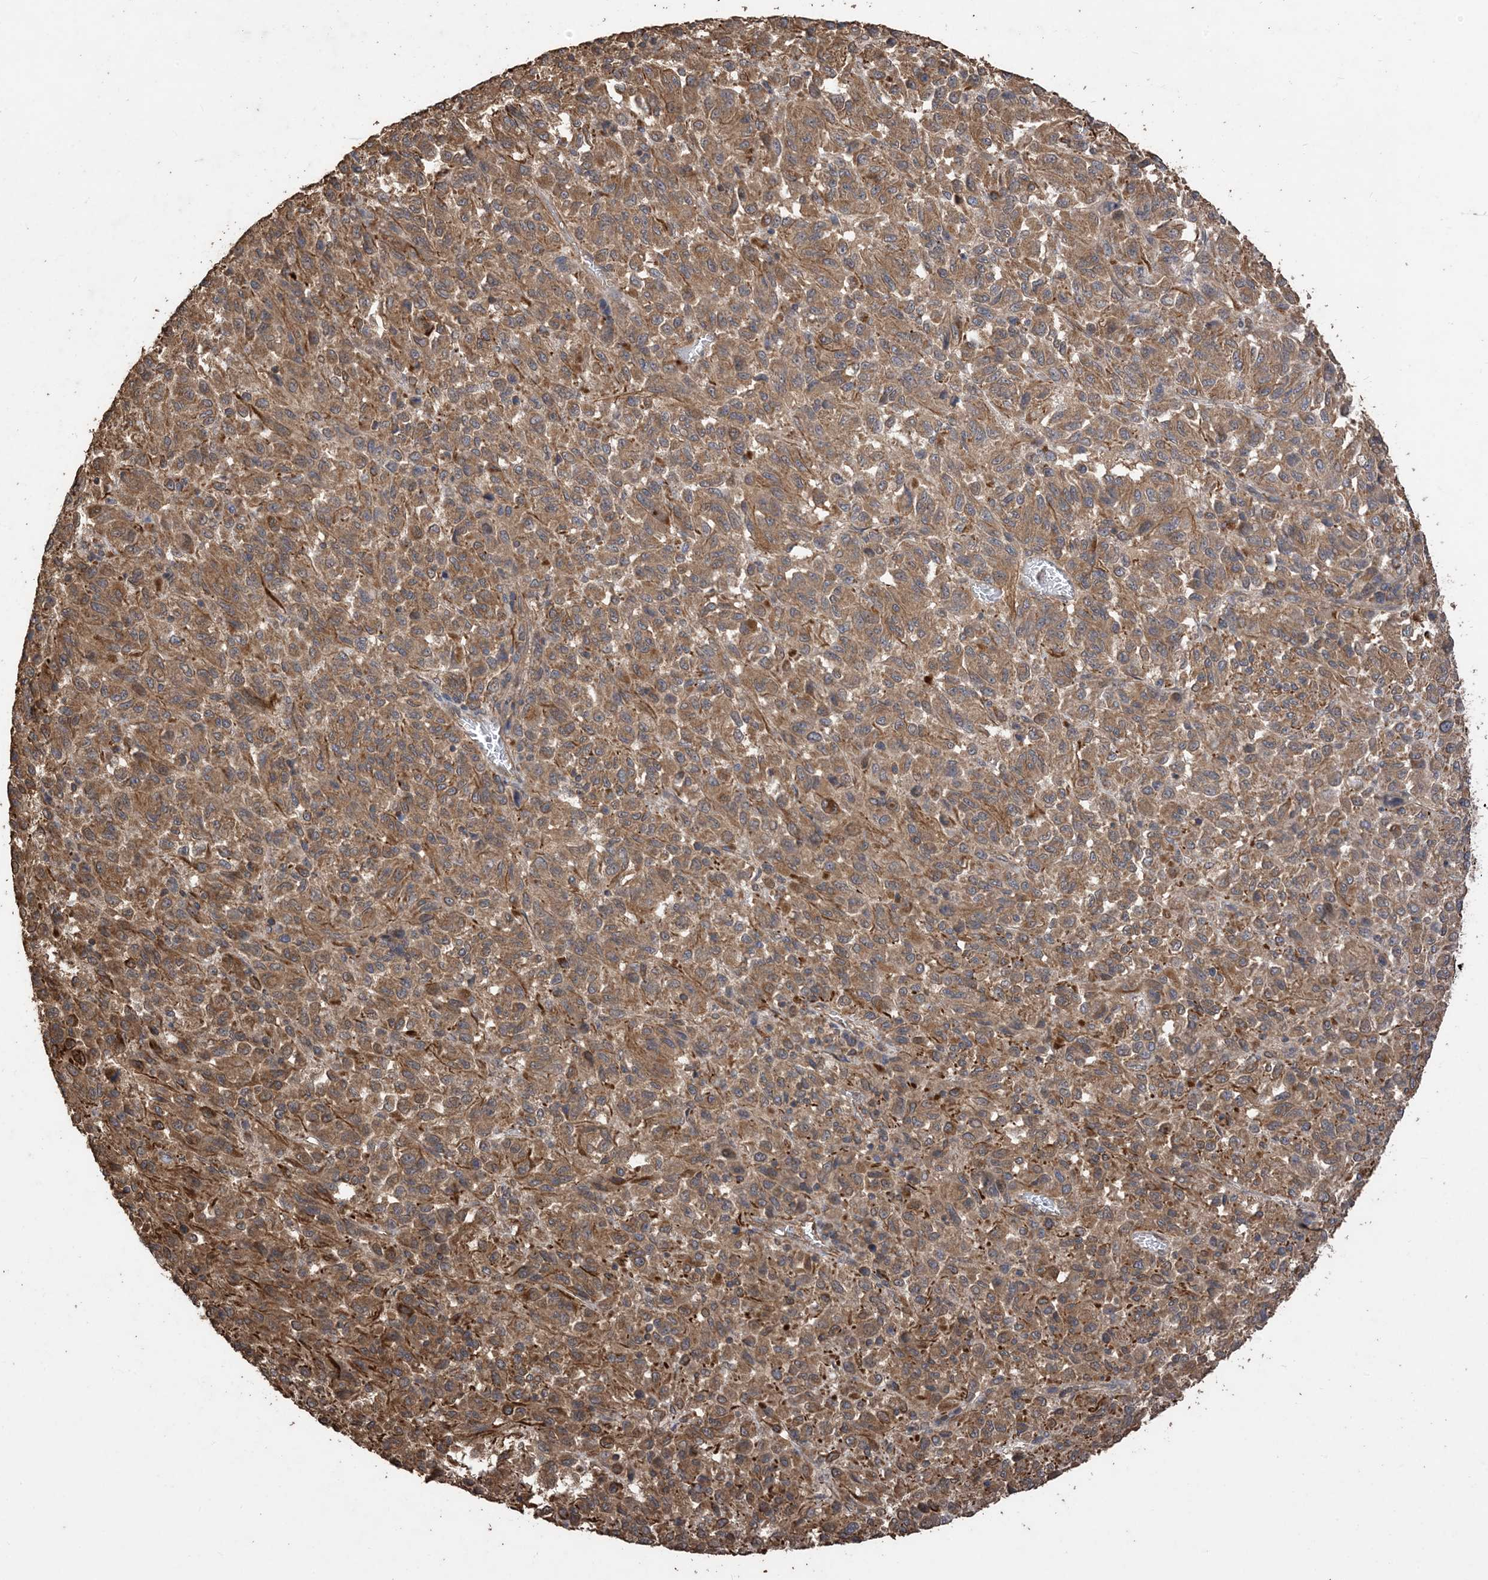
{"staining": {"intensity": "moderate", "quantity": ">75%", "location": "cytoplasmic/membranous"}, "tissue": "melanoma", "cell_type": "Tumor cells", "image_type": "cancer", "snomed": [{"axis": "morphology", "description": "Malignant melanoma, Metastatic site"}, {"axis": "topography", "description": "Lung"}], "caption": "The immunohistochemical stain shows moderate cytoplasmic/membranous staining in tumor cells of malignant melanoma (metastatic site) tissue.", "gene": "ZKSCAN5", "patient": {"sex": "male", "age": 64}}